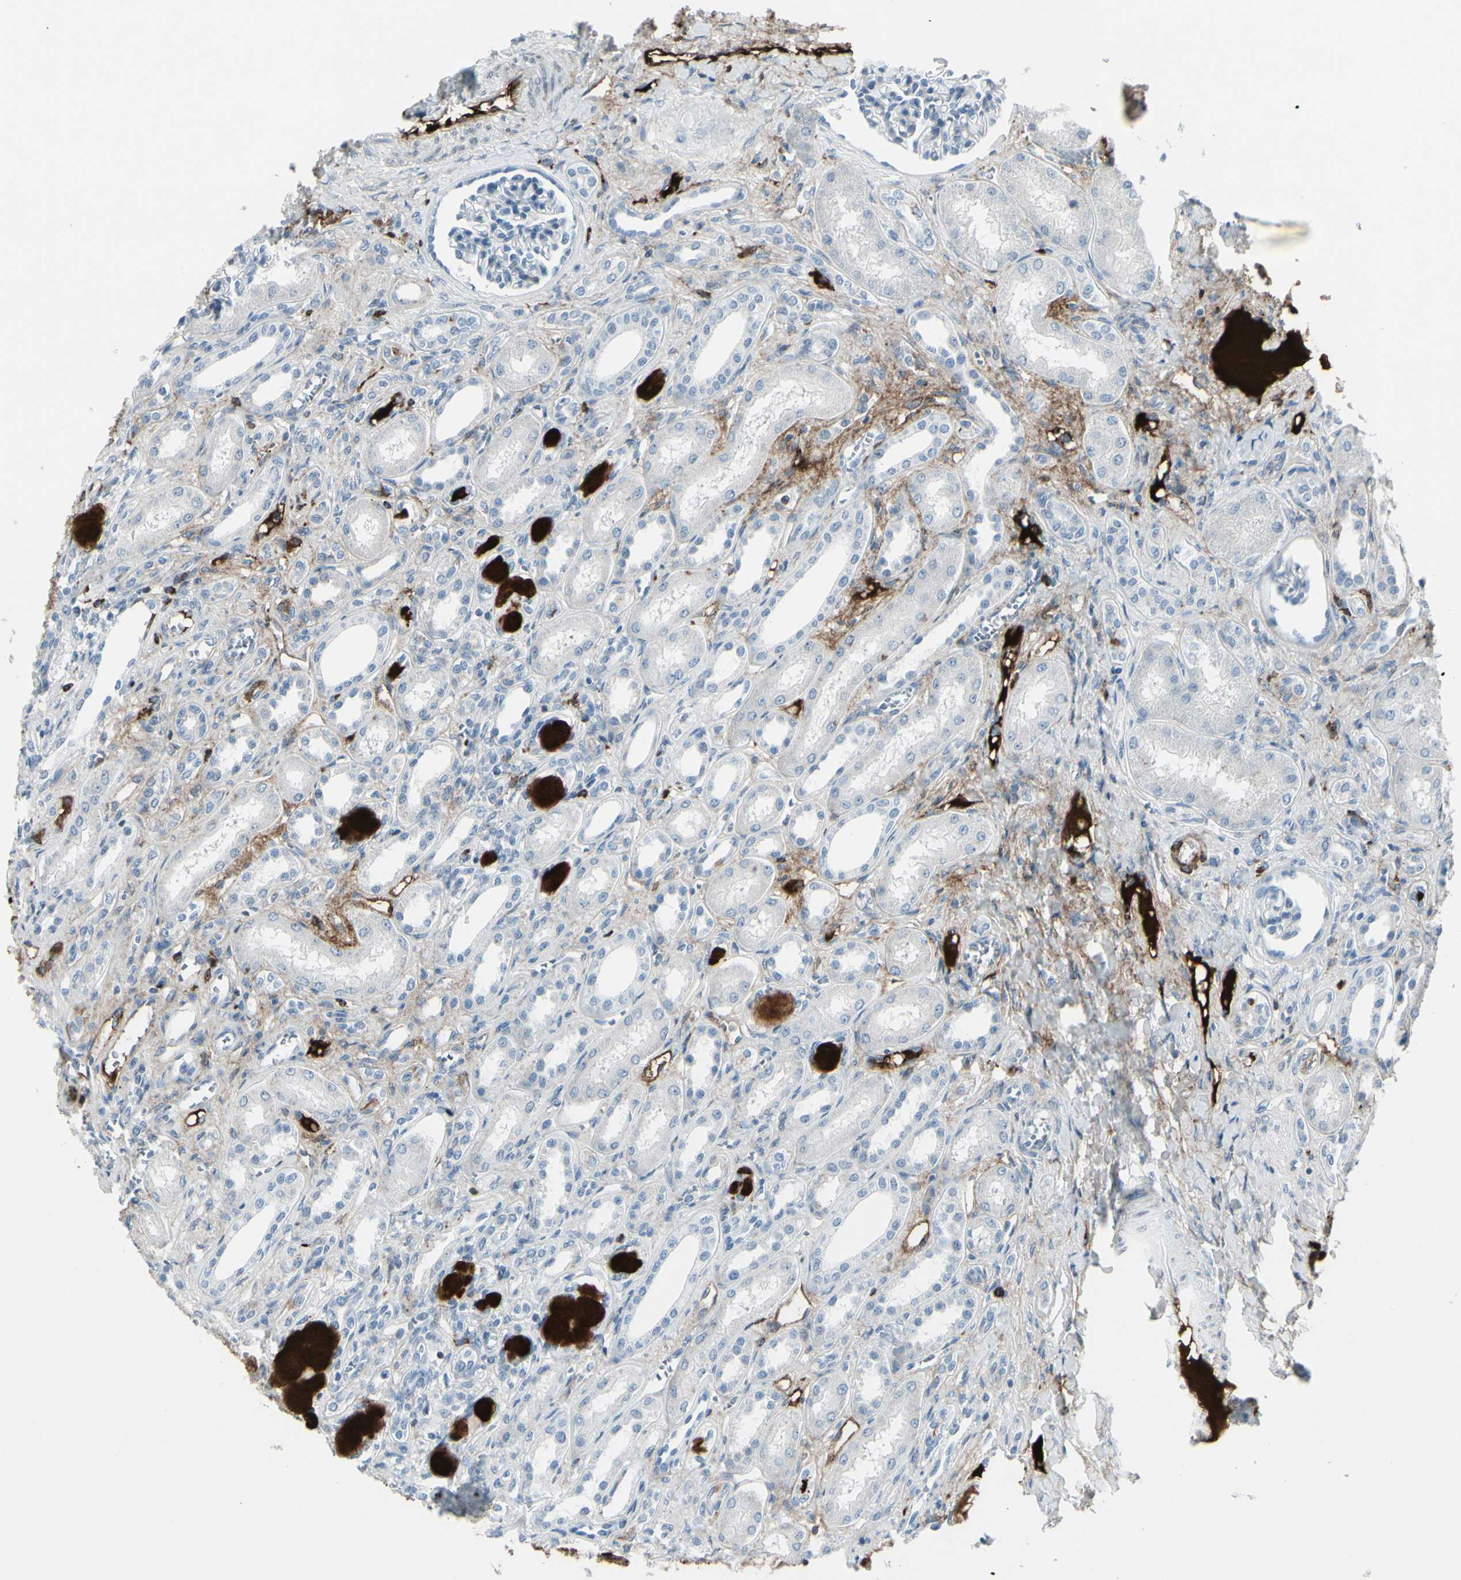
{"staining": {"intensity": "strong", "quantity": ">75%", "location": "cytoplasmic/membranous"}, "tissue": "kidney", "cell_type": "Cells in glomeruli", "image_type": "normal", "snomed": [{"axis": "morphology", "description": "Normal tissue, NOS"}, {"axis": "topography", "description": "Kidney"}], "caption": "Brown immunohistochemical staining in benign kidney demonstrates strong cytoplasmic/membranous staining in approximately >75% of cells in glomeruli.", "gene": "IGHG1", "patient": {"sex": "male", "age": 7}}